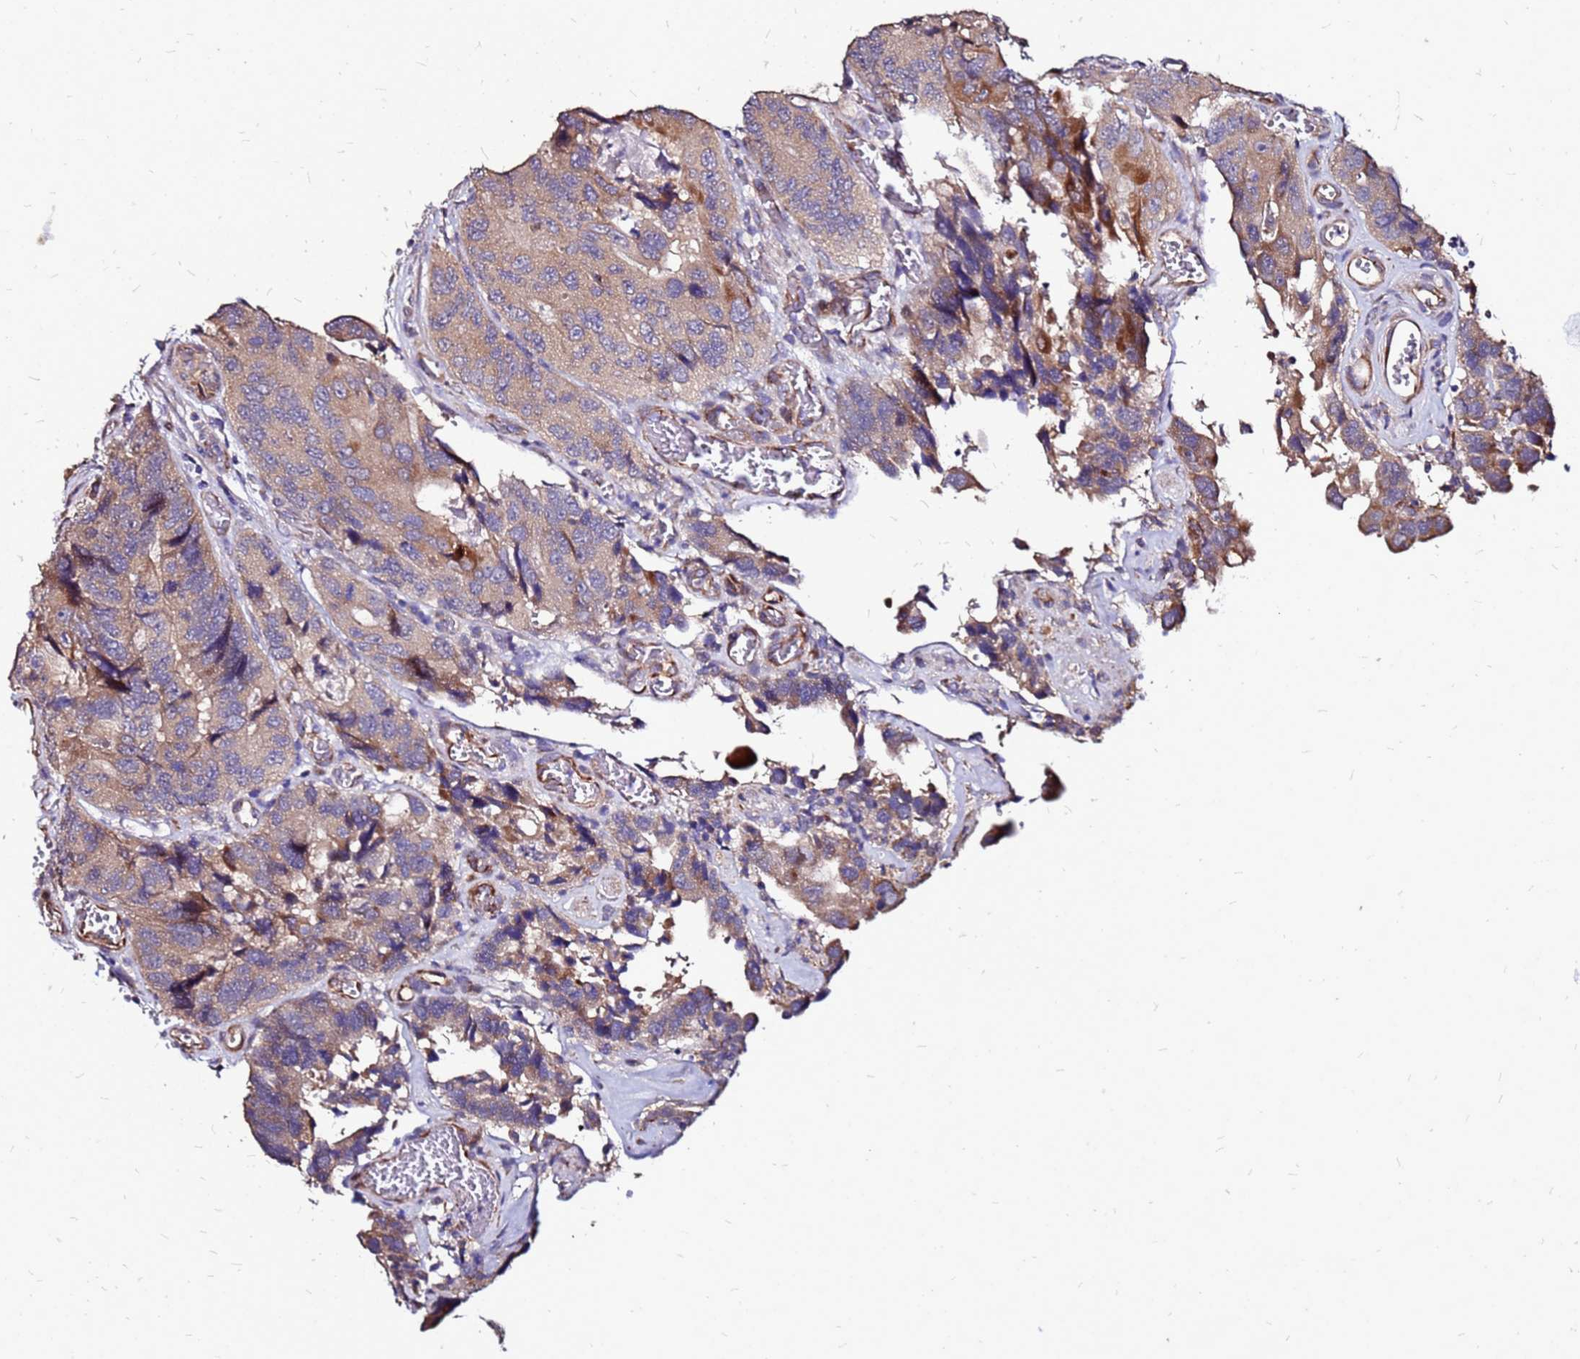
{"staining": {"intensity": "moderate", "quantity": "25%-75%", "location": "cytoplasmic/membranous"}, "tissue": "colorectal cancer", "cell_type": "Tumor cells", "image_type": "cancer", "snomed": [{"axis": "morphology", "description": "Adenocarcinoma, NOS"}, {"axis": "topography", "description": "Colon"}], "caption": "Brown immunohistochemical staining in colorectal cancer (adenocarcinoma) exhibits moderate cytoplasmic/membranous expression in about 25%-75% of tumor cells.", "gene": "ARHGEF5", "patient": {"sex": "male", "age": 84}}